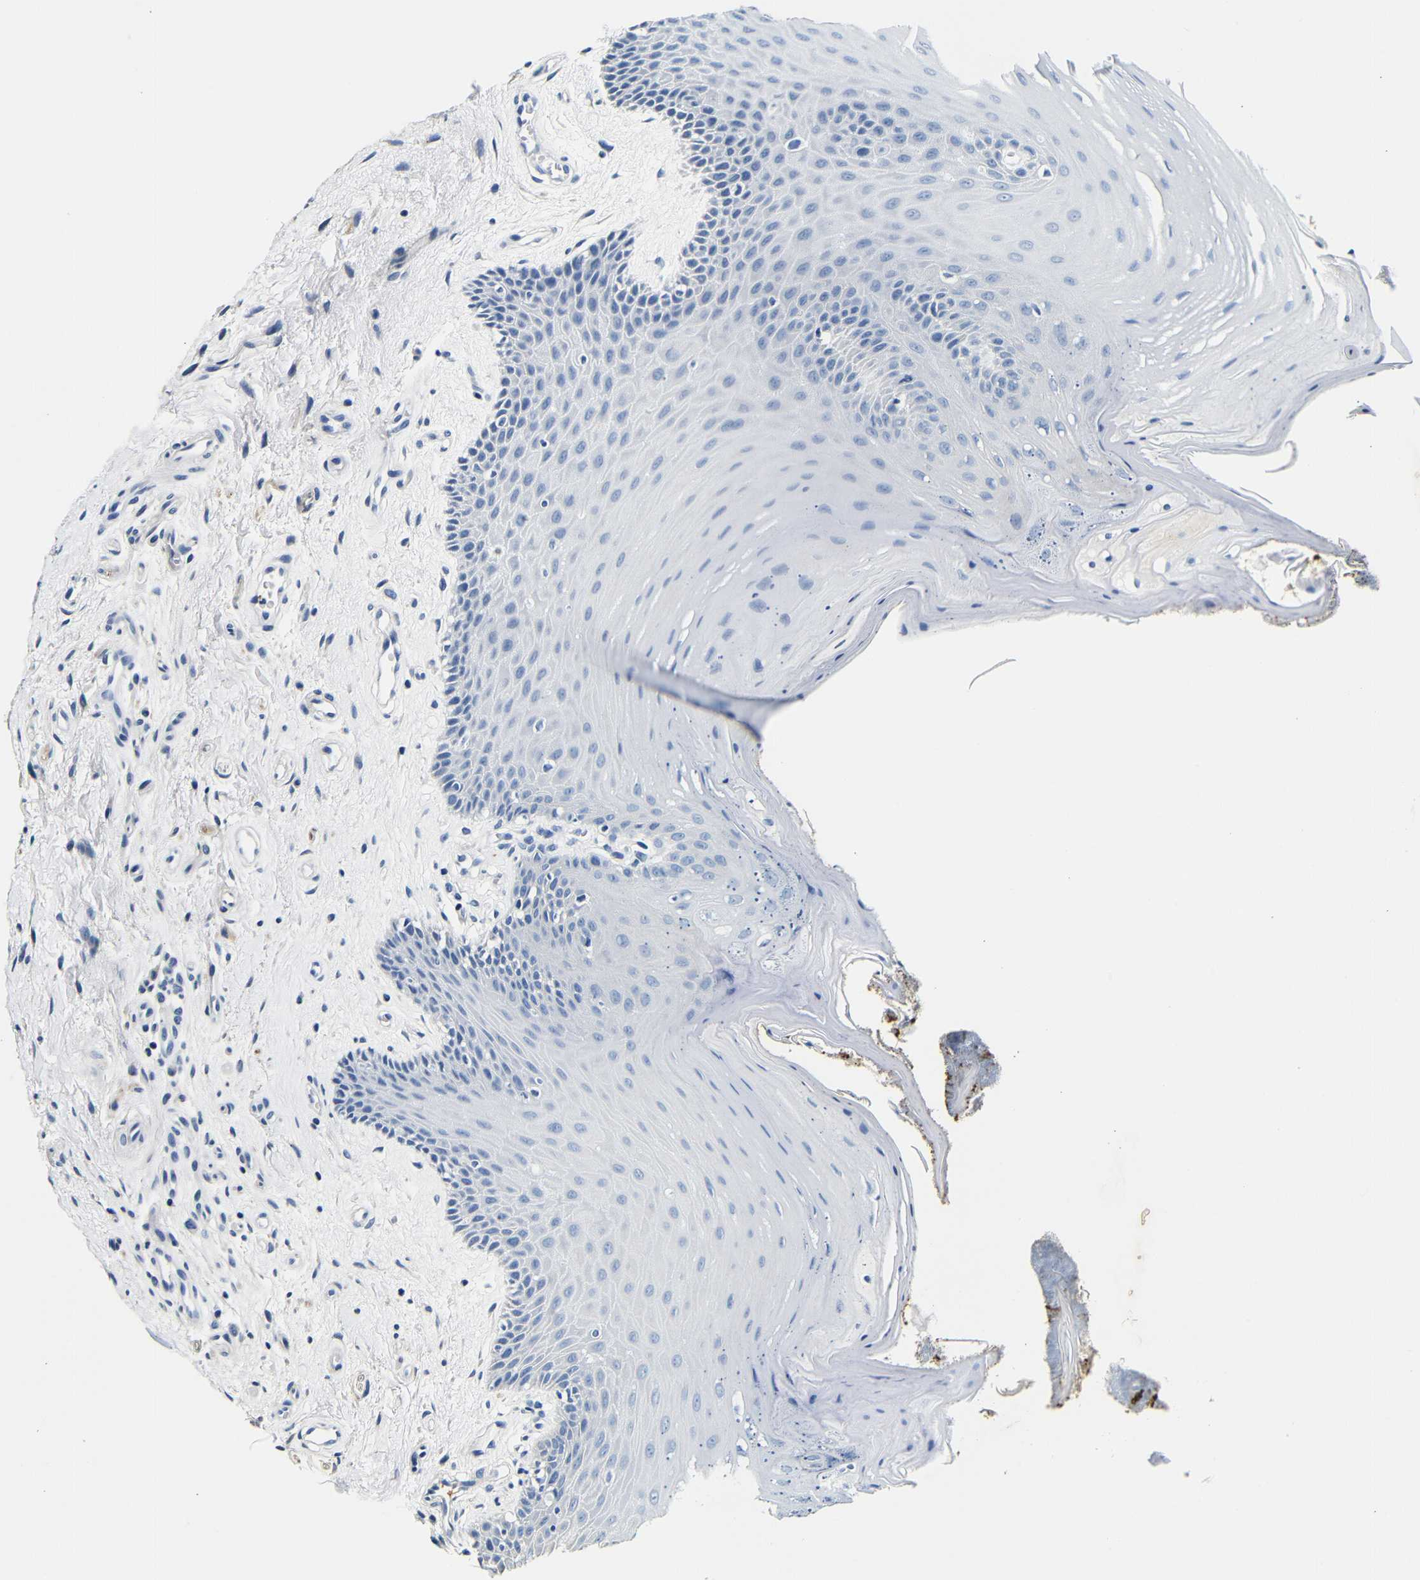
{"staining": {"intensity": "negative", "quantity": "none", "location": "none"}, "tissue": "oral mucosa", "cell_type": "Squamous epithelial cells", "image_type": "normal", "snomed": [{"axis": "morphology", "description": "Normal tissue, NOS"}, {"axis": "topography", "description": "Skeletal muscle"}, {"axis": "topography", "description": "Oral tissue"}], "caption": "Immunohistochemistry photomicrograph of benign oral mucosa: human oral mucosa stained with DAB reveals no significant protein staining in squamous epithelial cells.", "gene": "GP1BA", "patient": {"sex": "male", "age": 58}}